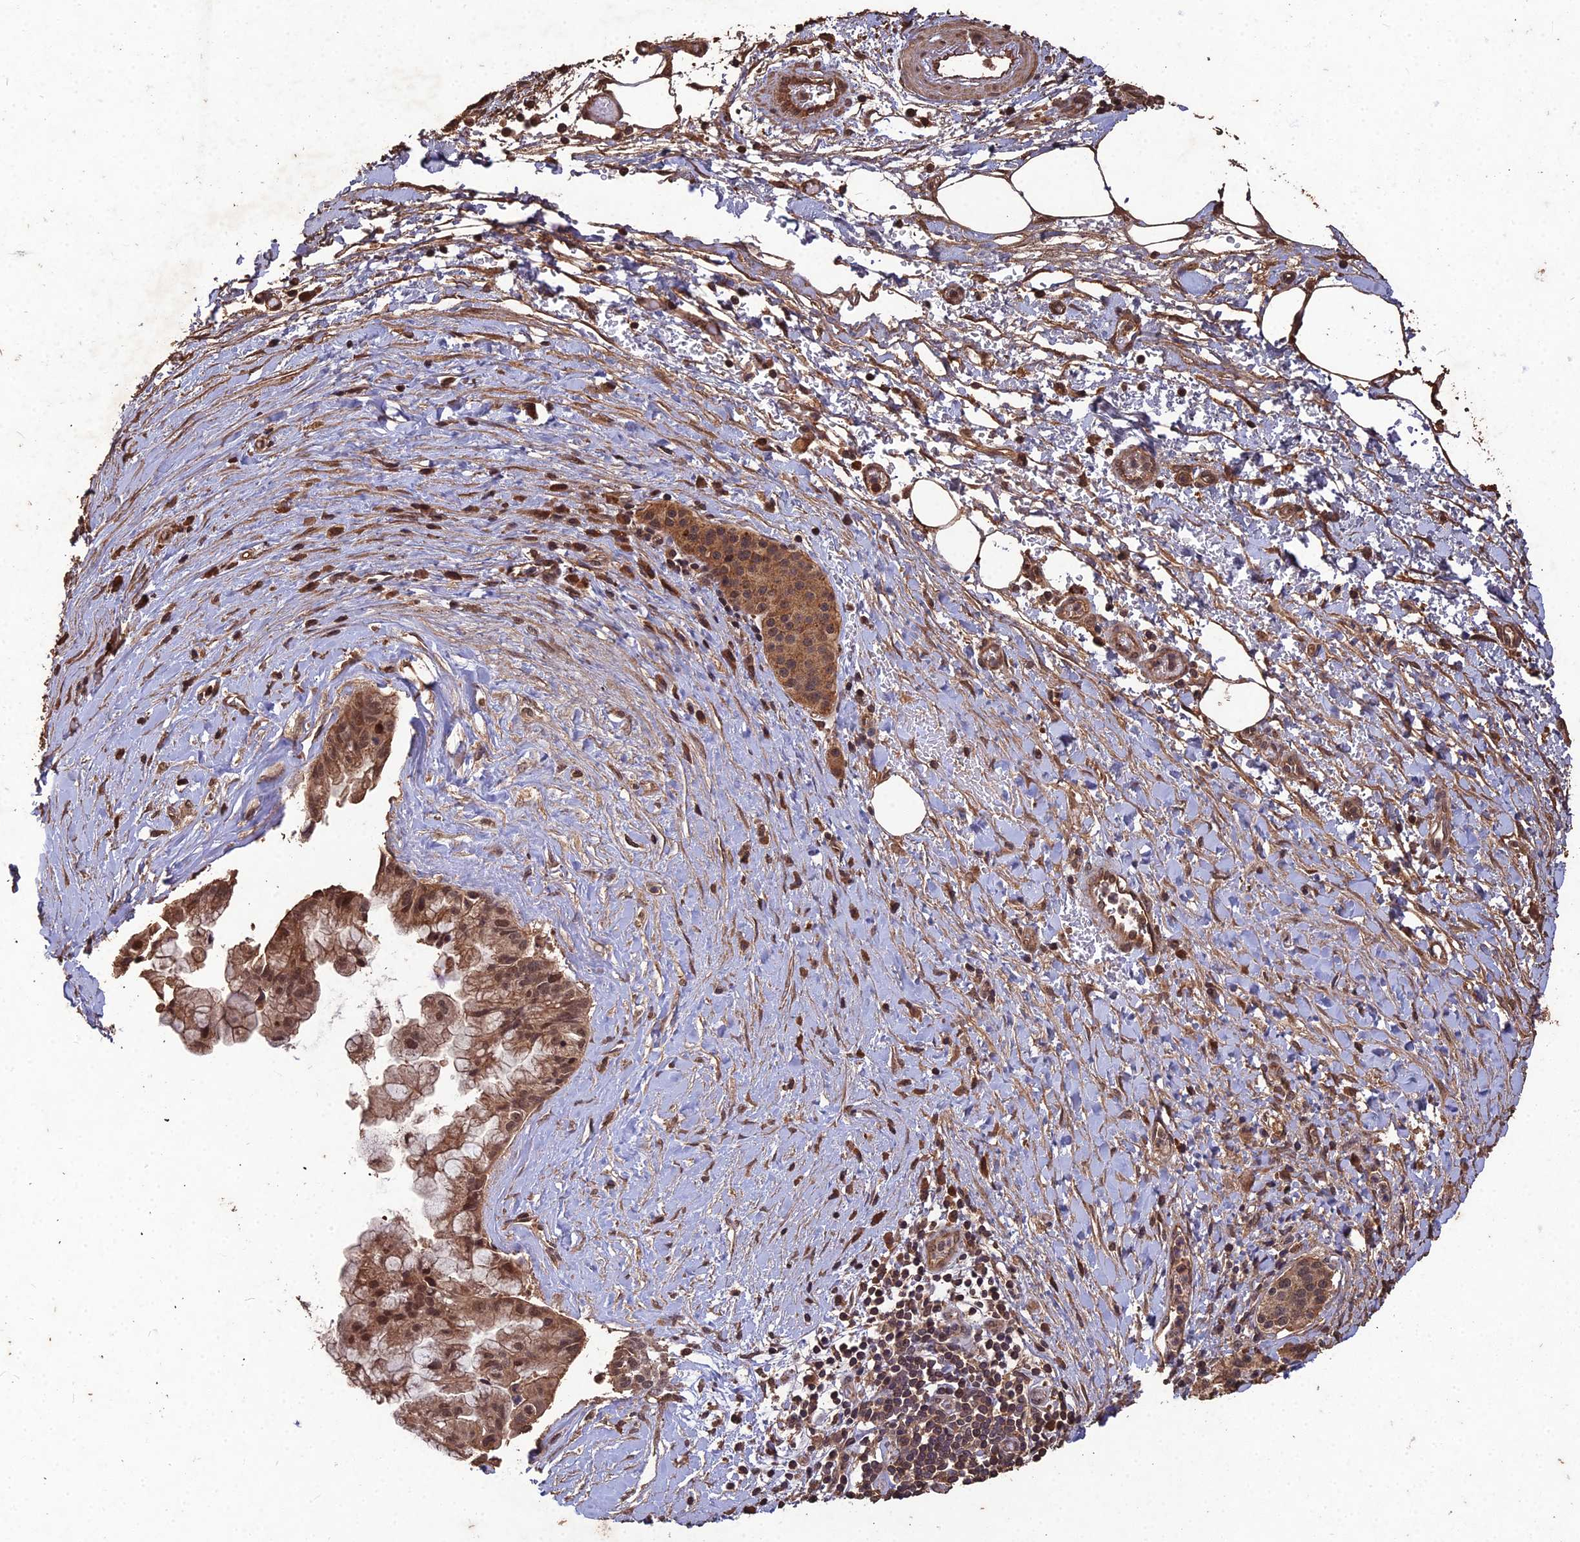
{"staining": {"intensity": "moderate", "quantity": ">75%", "location": "cytoplasmic/membranous,nuclear"}, "tissue": "pancreatic cancer", "cell_type": "Tumor cells", "image_type": "cancer", "snomed": [{"axis": "morphology", "description": "Adenocarcinoma, NOS"}, {"axis": "topography", "description": "Pancreas"}], "caption": "Adenocarcinoma (pancreatic) stained for a protein reveals moderate cytoplasmic/membranous and nuclear positivity in tumor cells. (DAB = brown stain, brightfield microscopy at high magnification).", "gene": "SYMPK", "patient": {"sex": "male", "age": 73}}